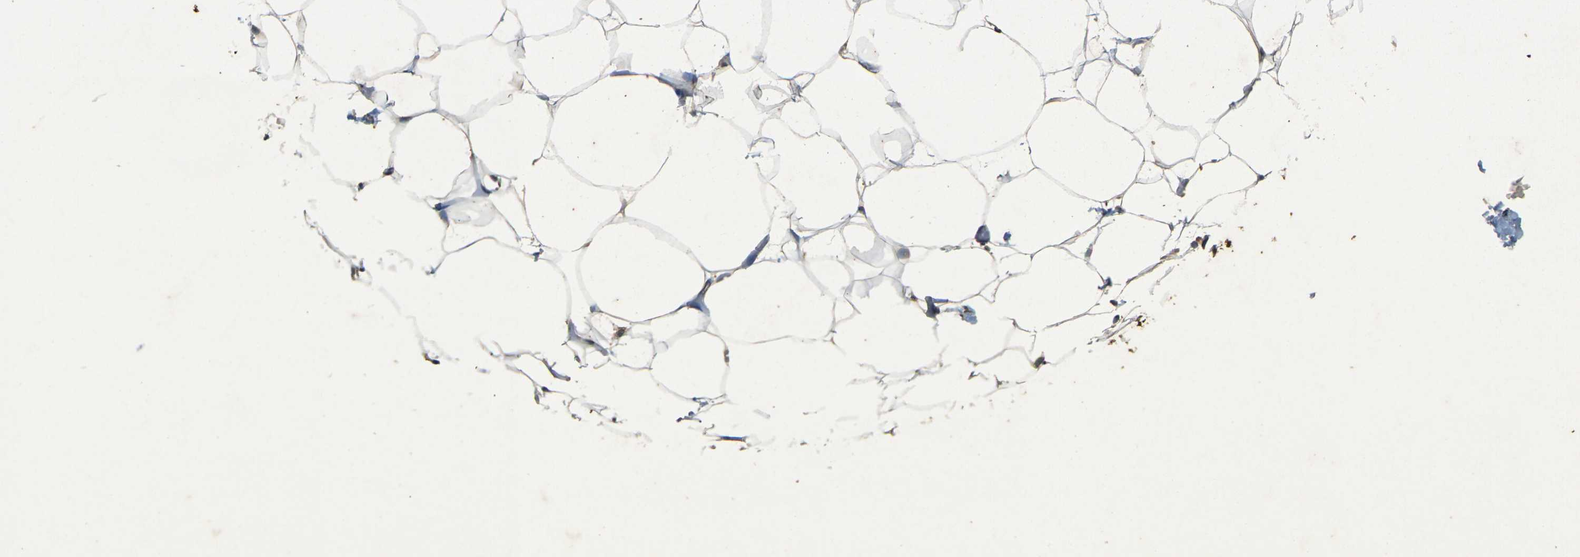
{"staining": {"intensity": "moderate", "quantity": ">75%", "location": "cytoplasmic/membranous"}, "tissue": "adipose tissue", "cell_type": "Adipocytes", "image_type": "normal", "snomed": [{"axis": "morphology", "description": "Normal tissue, NOS"}, {"axis": "topography", "description": "Breast"}, {"axis": "topography", "description": "Adipose tissue"}], "caption": "DAB (3,3'-diaminobenzidine) immunohistochemical staining of benign human adipose tissue exhibits moderate cytoplasmic/membranous protein expression in about >75% of adipocytes.", "gene": "ERN1", "patient": {"sex": "female", "age": 25}}